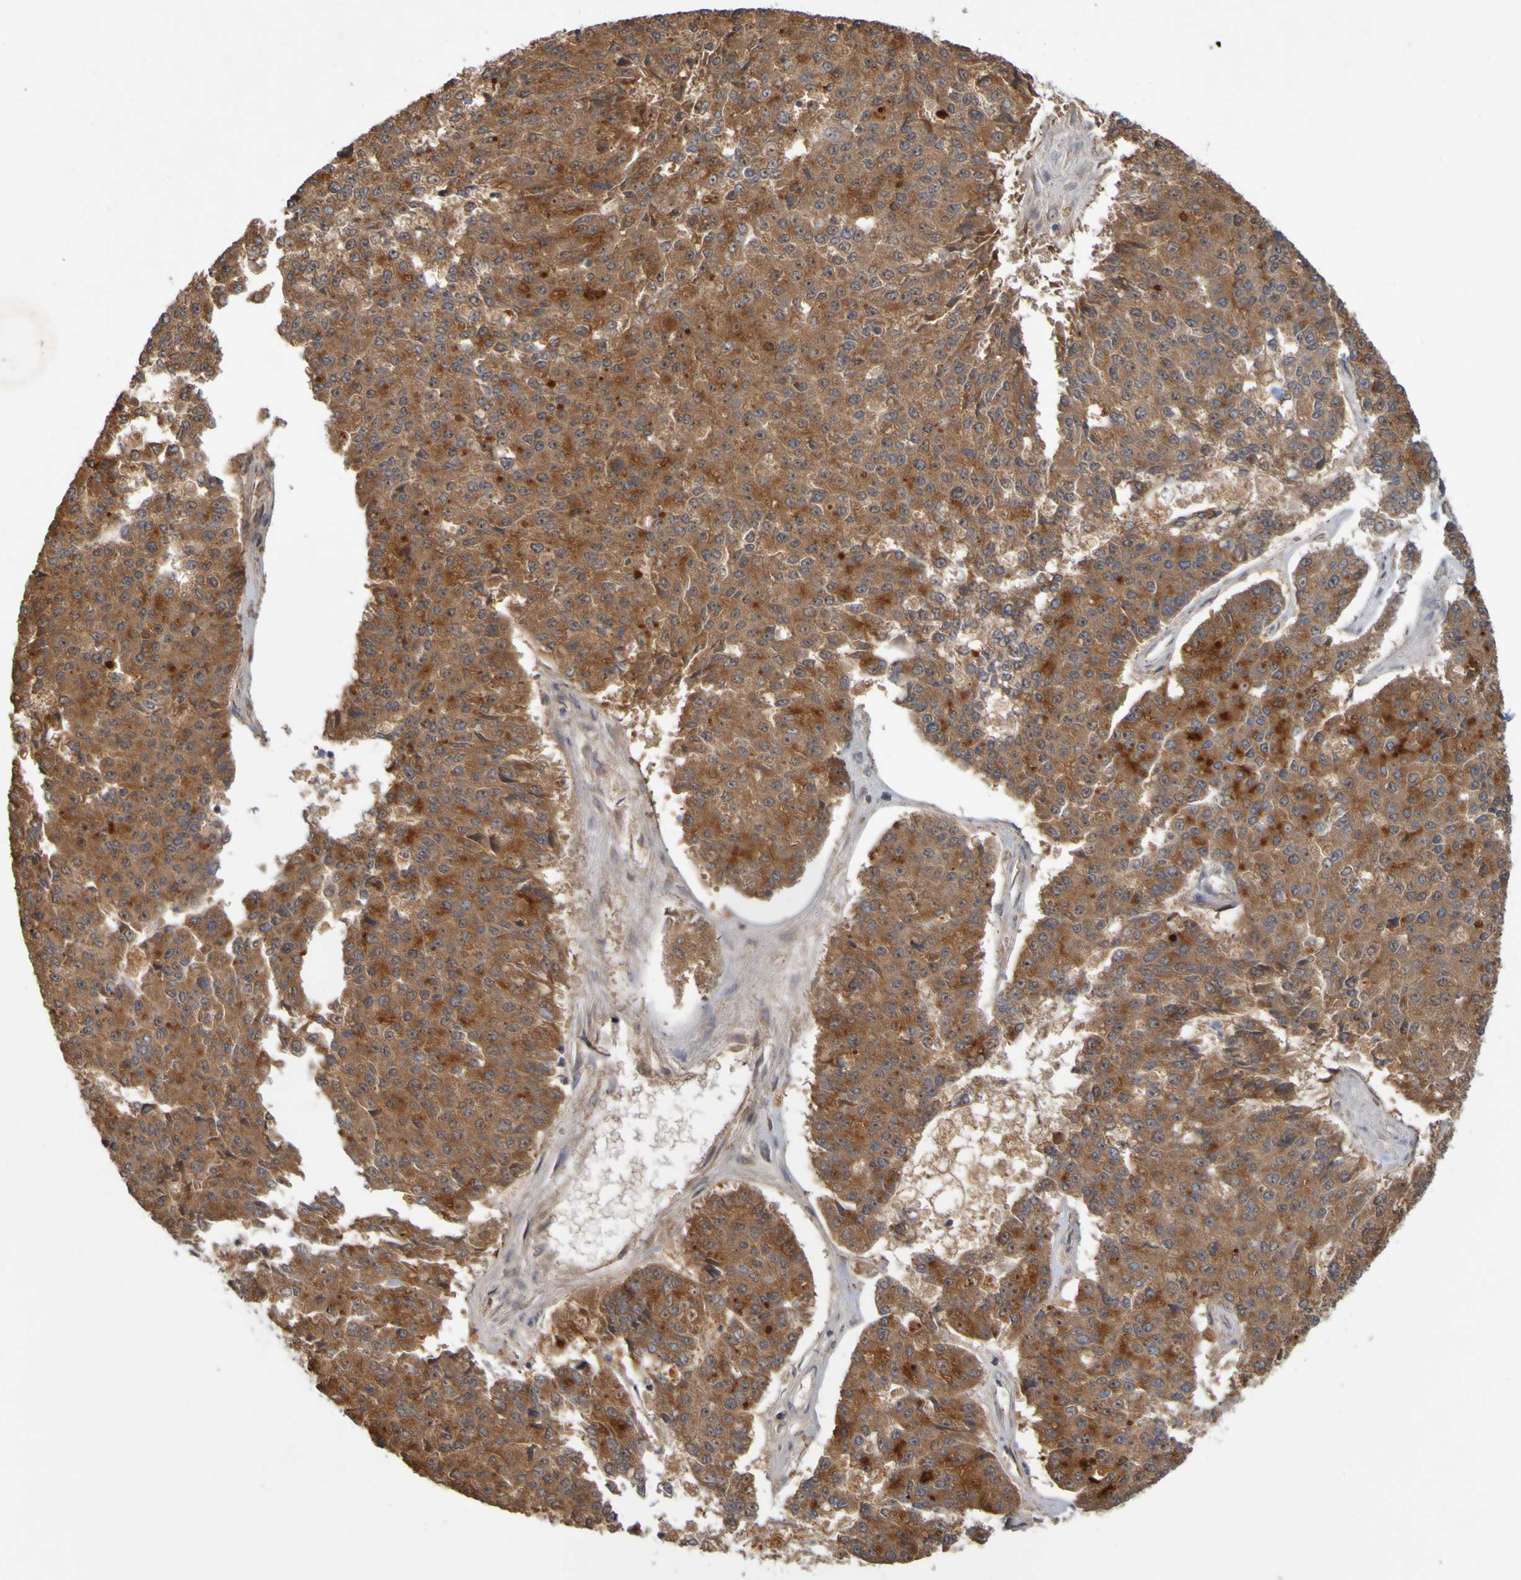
{"staining": {"intensity": "moderate", "quantity": ">75%", "location": "cytoplasmic/membranous"}, "tissue": "pancreatic cancer", "cell_type": "Tumor cells", "image_type": "cancer", "snomed": [{"axis": "morphology", "description": "Adenocarcinoma, NOS"}, {"axis": "topography", "description": "Pancreas"}], "caption": "Protein expression analysis of pancreatic cancer shows moderate cytoplasmic/membranous staining in approximately >75% of tumor cells.", "gene": "TMBIM1", "patient": {"sex": "male", "age": 50}}